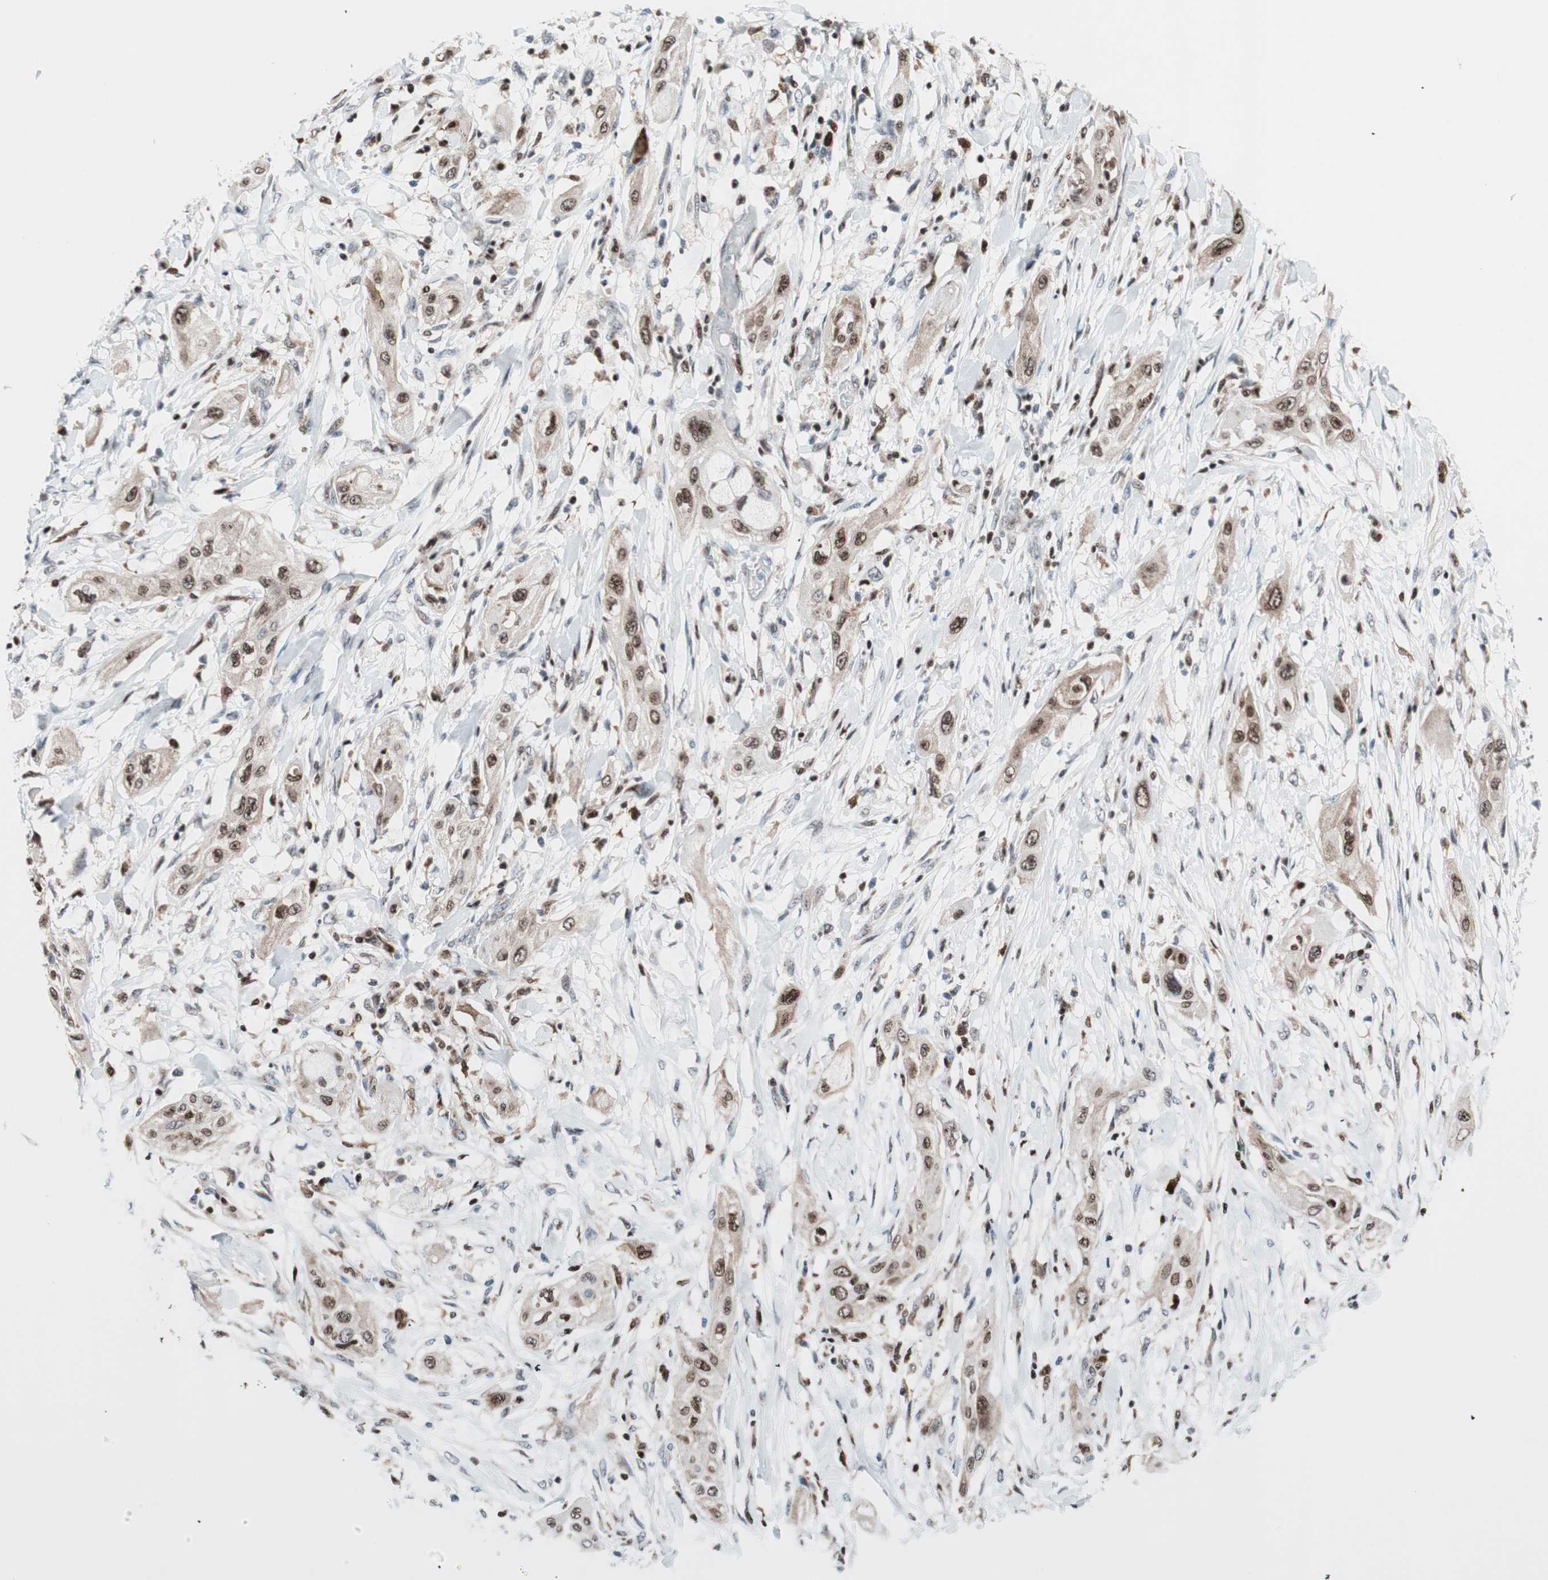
{"staining": {"intensity": "moderate", "quantity": ">75%", "location": "nuclear"}, "tissue": "lung cancer", "cell_type": "Tumor cells", "image_type": "cancer", "snomed": [{"axis": "morphology", "description": "Squamous cell carcinoma, NOS"}, {"axis": "topography", "description": "Lung"}], "caption": "DAB (3,3'-diaminobenzidine) immunohistochemical staining of lung squamous cell carcinoma displays moderate nuclear protein staining in approximately >75% of tumor cells.", "gene": "RGS10", "patient": {"sex": "female", "age": 47}}